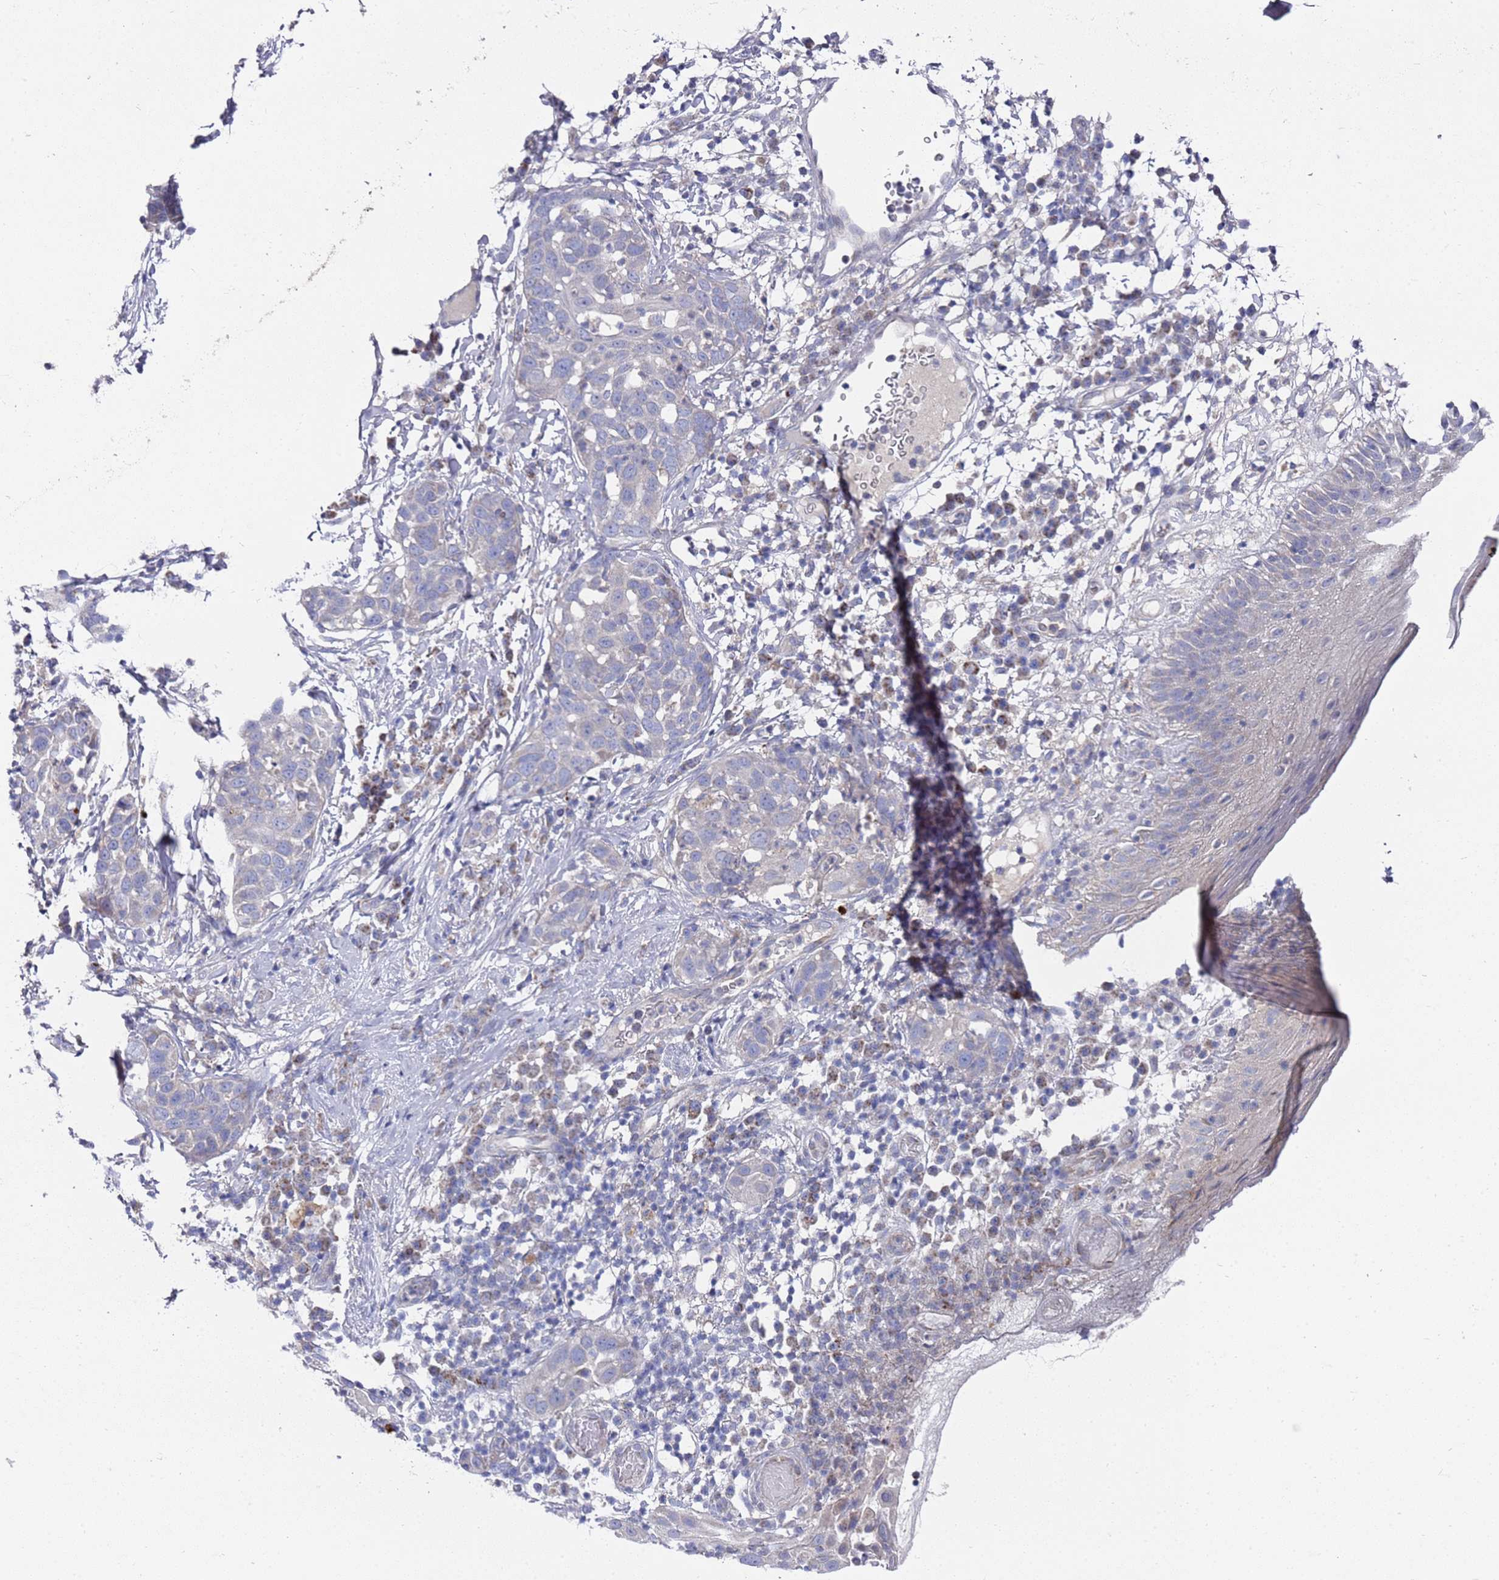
{"staining": {"intensity": "negative", "quantity": "none", "location": "none"}, "tissue": "skin cancer", "cell_type": "Tumor cells", "image_type": "cancer", "snomed": [{"axis": "morphology", "description": "Squamous cell carcinoma, NOS"}, {"axis": "topography", "description": "Skin"}], "caption": "Immunohistochemistry (IHC) histopathology image of neoplastic tissue: human skin cancer stained with DAB (3,3'-diaminobenzidine) exhibits no significant protein positivity in tumor cells. Nuclei are stained in blue.", "gene": "NPEPPS", "patient": {"sex": "female", "age": 44}}